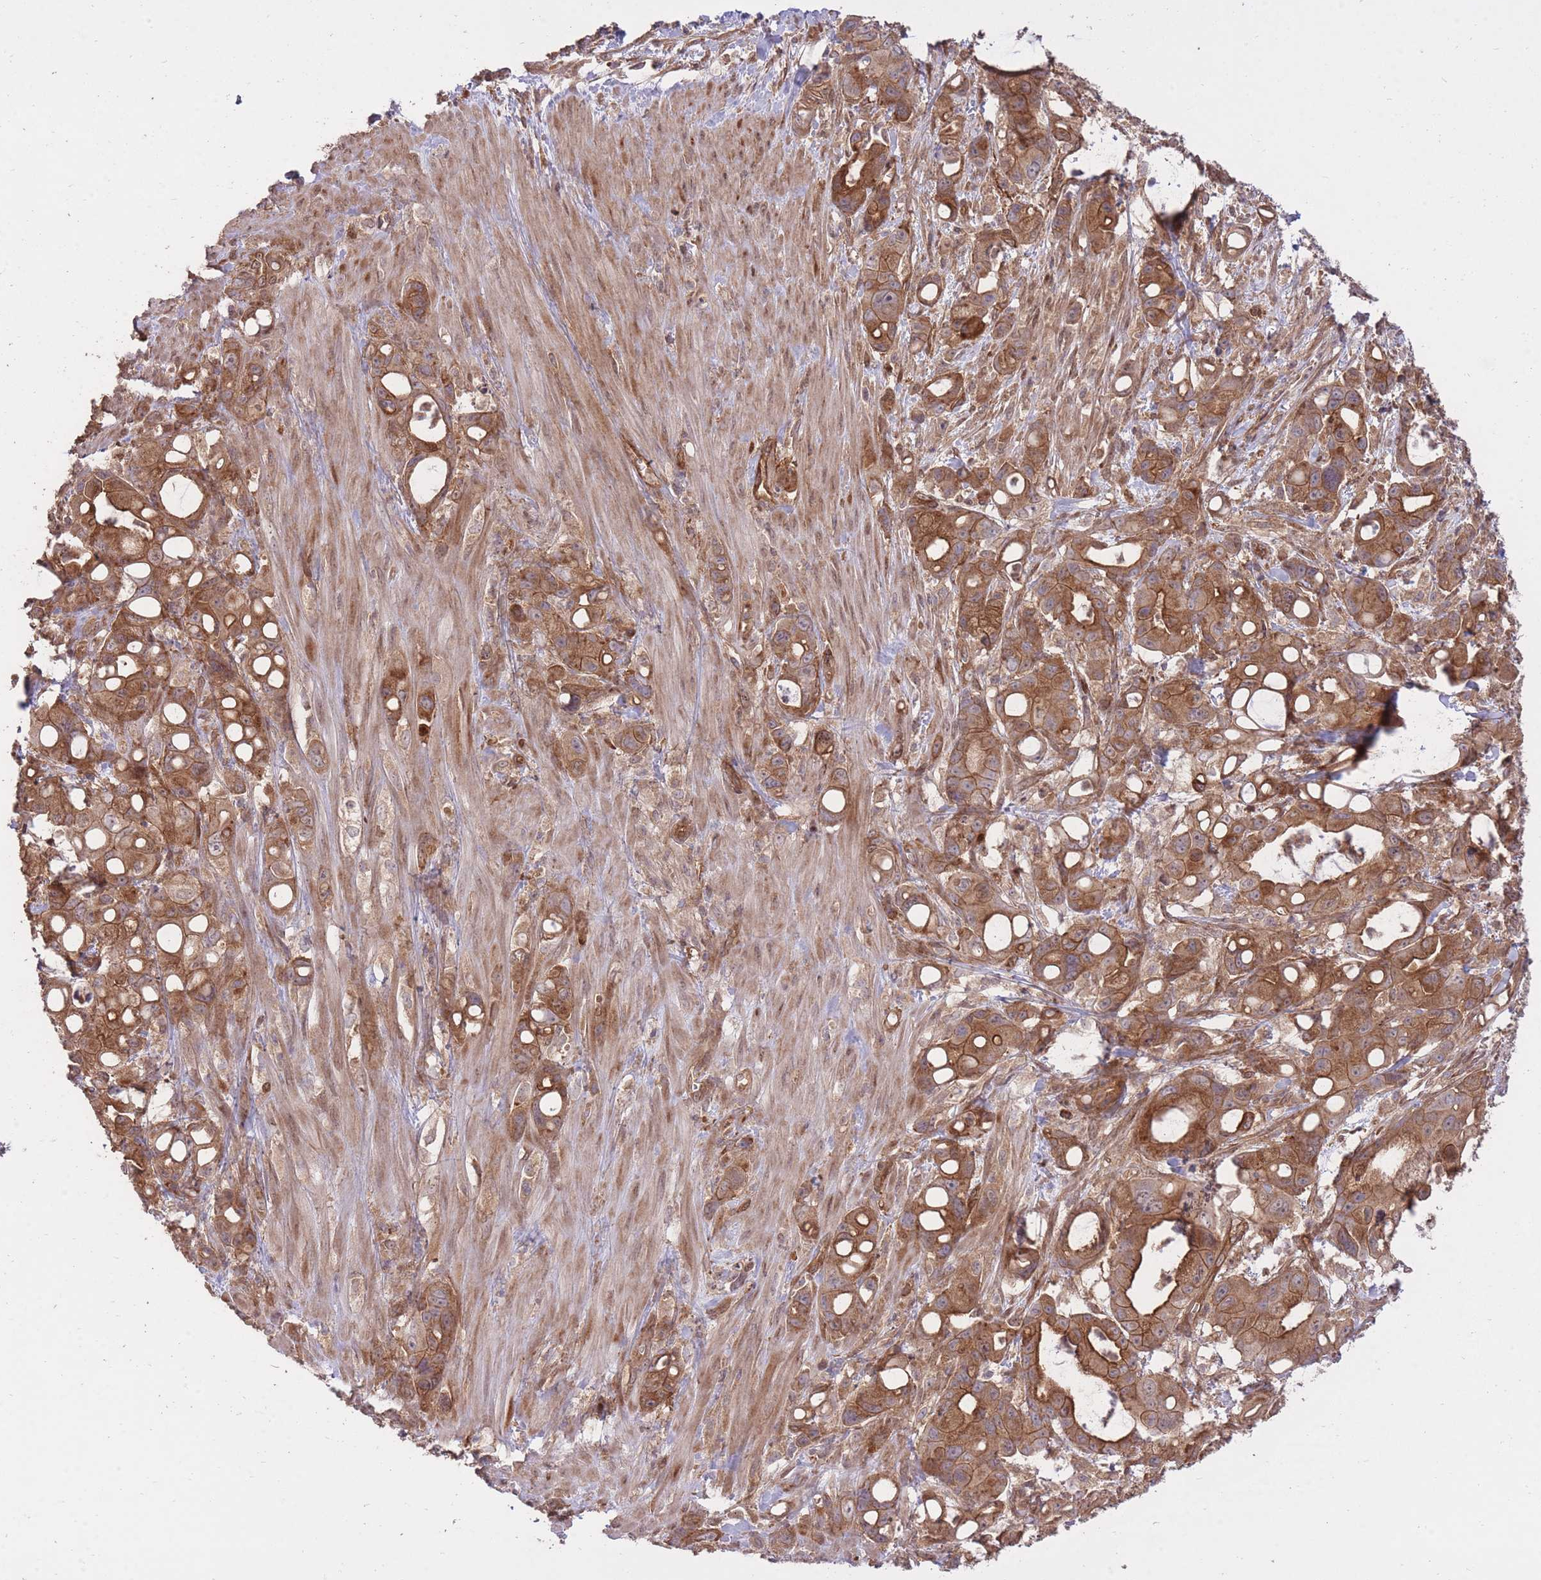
{"staining": {"intensity": "strong", "quantity": ">75%", "location": "cytoplasmic/membranous"}, "tissue": "pancreatic cancer", "cell_type": "Tumor cells", "image_type": "cancer", "snomed": [{"axis": "morphology", "description": "Adenocarcinoma, NOS"}, {"axis": "topography", "description": "Pancreas"}], "caption": "A photomicrograph of human pancreatic adenocarcinoma stained for a protein exhibits strong cytoplasmic/membranous brown staining in tumor cells.", "gene": "PLD1", "patient": {"sex": "male", "age": 68}}